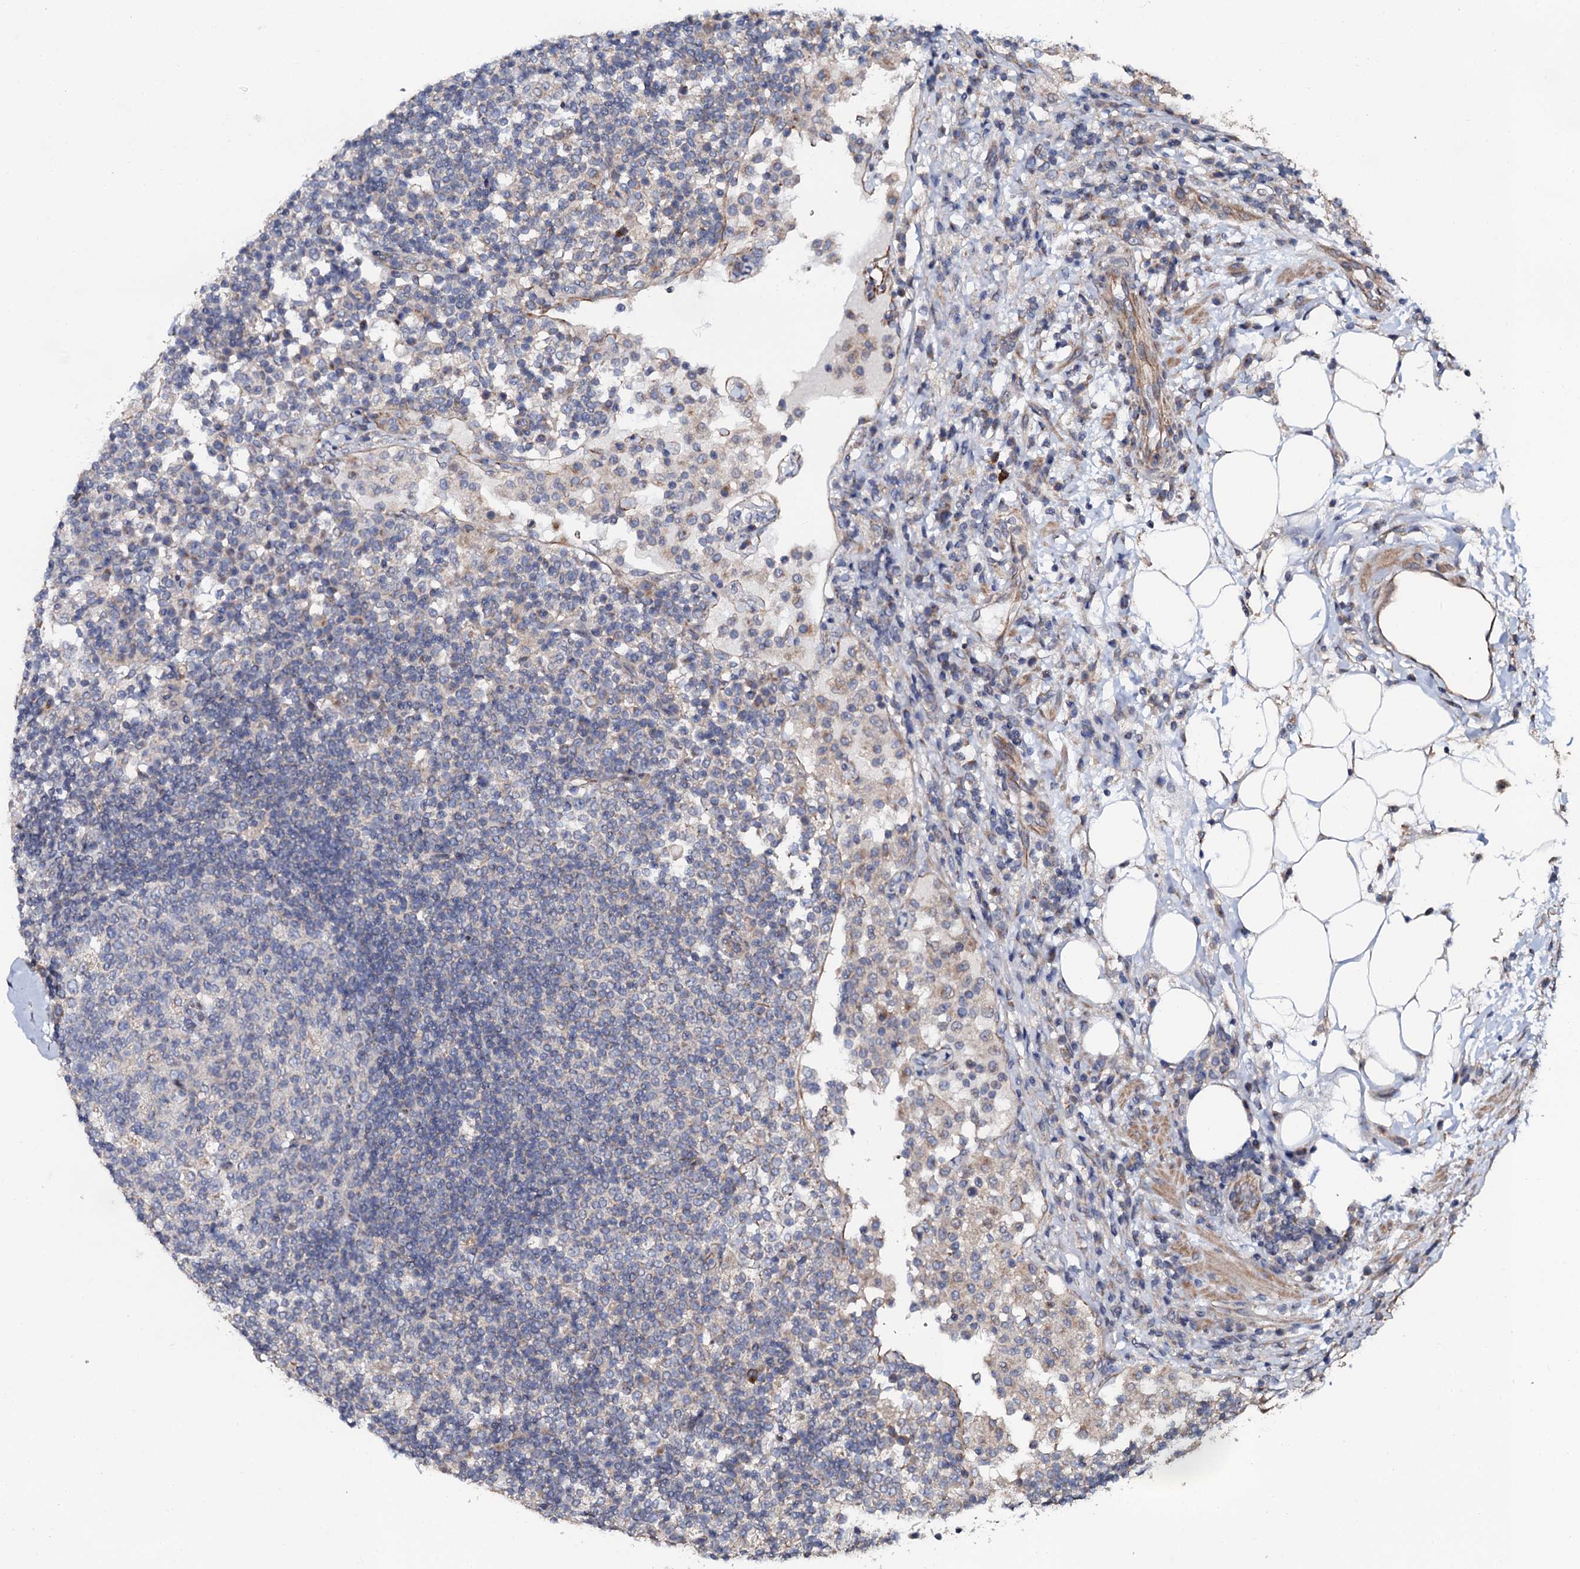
{"staining": {"intensity": "negative", "quantity": "none", "location": "none"}, "tissue": "lymph node", "cell_type": "Germinal center cells", "image_type": "normal", "snomed": [{"axis": "morphology", "description": "Normal tissue, NOS"}, {"axis": "topography", "description": "Lymph node"}], "caption": "Protein analysis of normal lymph node exhibits no significant expression in germinal center cells.", "gene": "GLCE", "patient": {"sex": "female", "age": 53}}